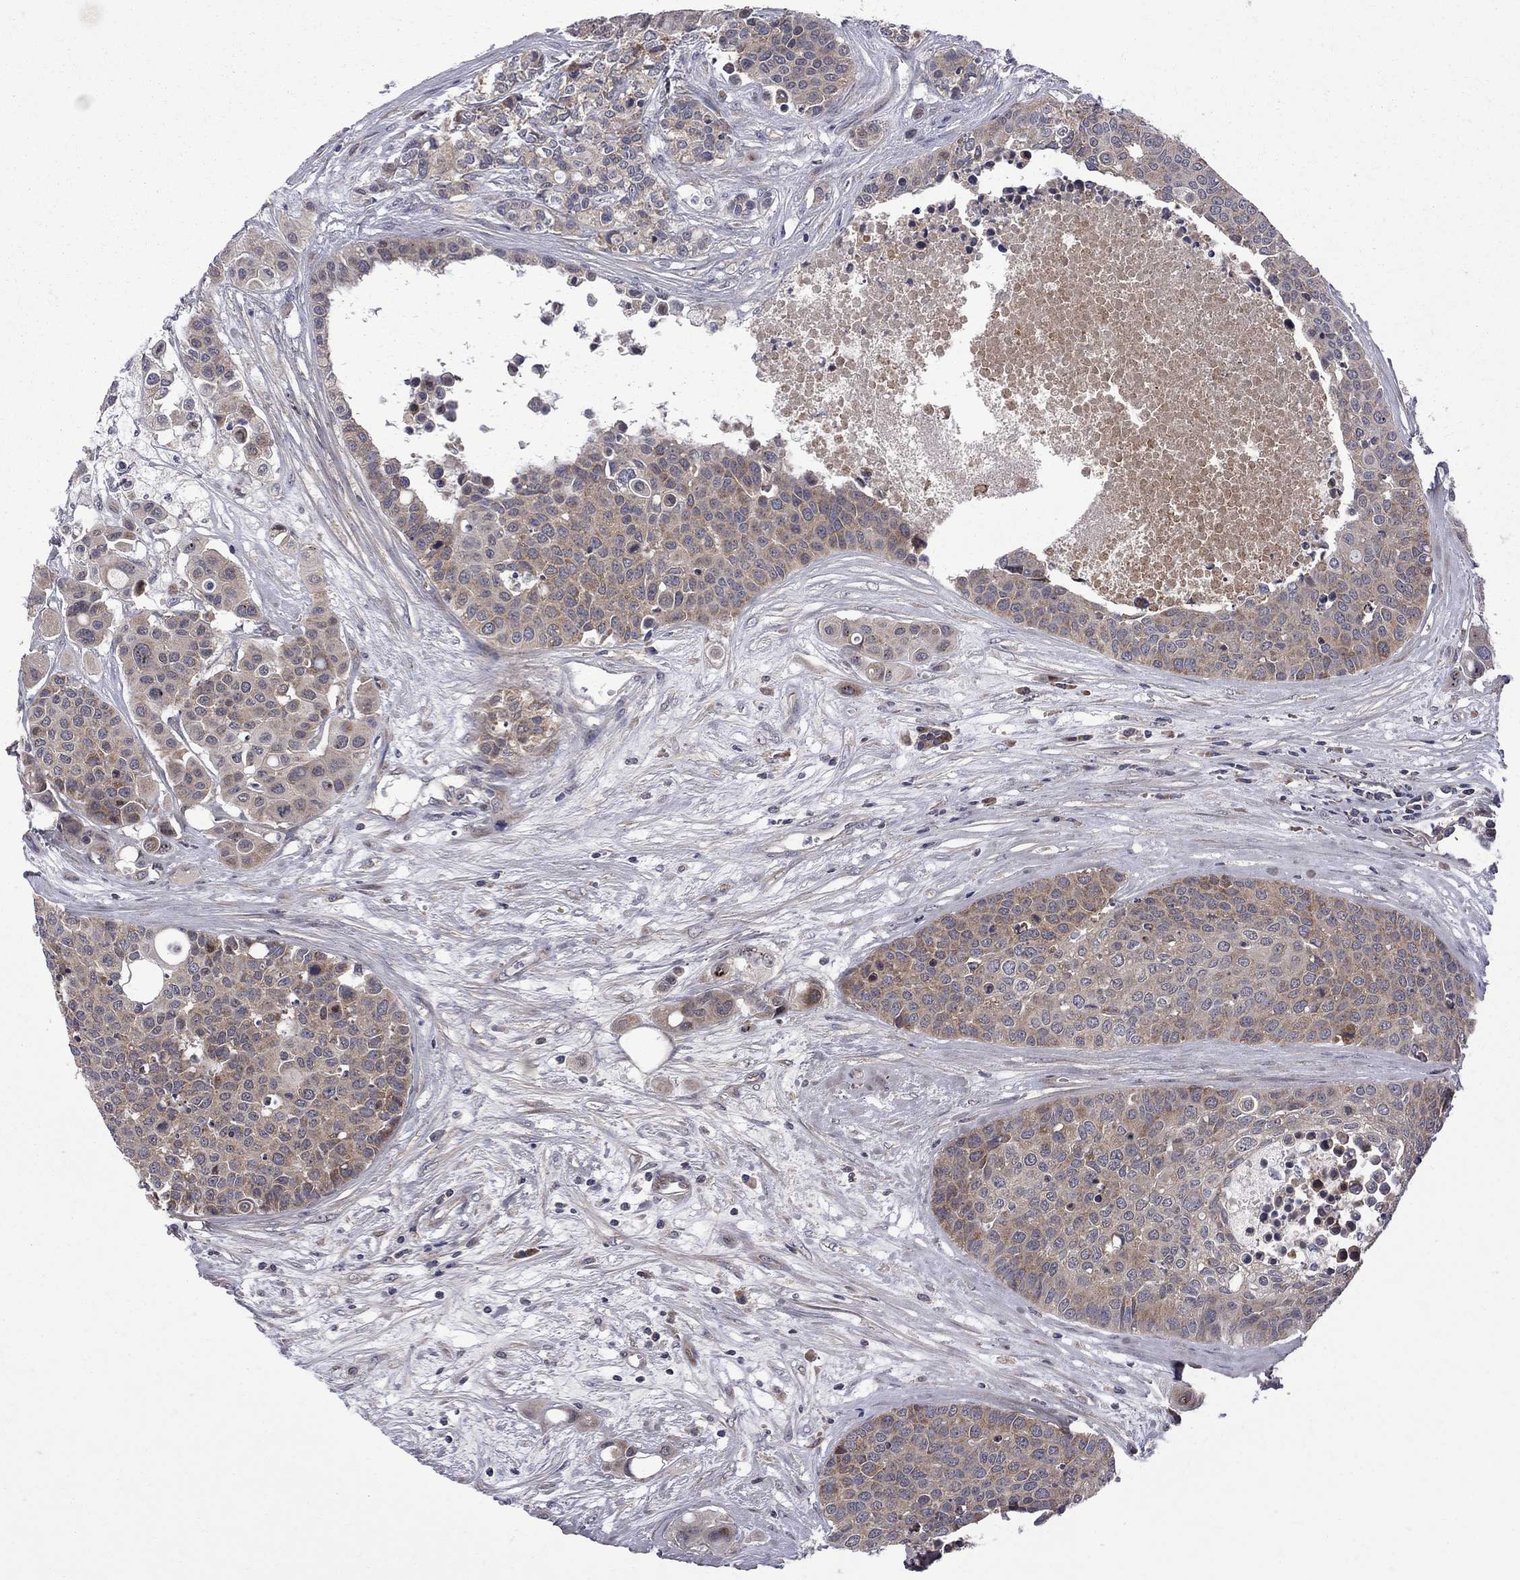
{"staining": {"intensity": "weak", "quantity": "25%-75%", "location": "cytoplasmic/membranous"}, "tissue": "carcinoid", "cell_type": "Tumor cells", "image_type": "cancer", "snomed": [{"axis": "morphology", "description": "Carcinoid, malignant, NOS"}, {"axis": "topography", "description": "Colon"}], "caption": "Immunohistochemical staining of carcinoid demonstrates low levels of weak cytoplasmic/membranous protein staining in approximately 25%-75% of tumor cells.", "gene": "CNOT11", "patient": {"sex": "male", "age": 81}}